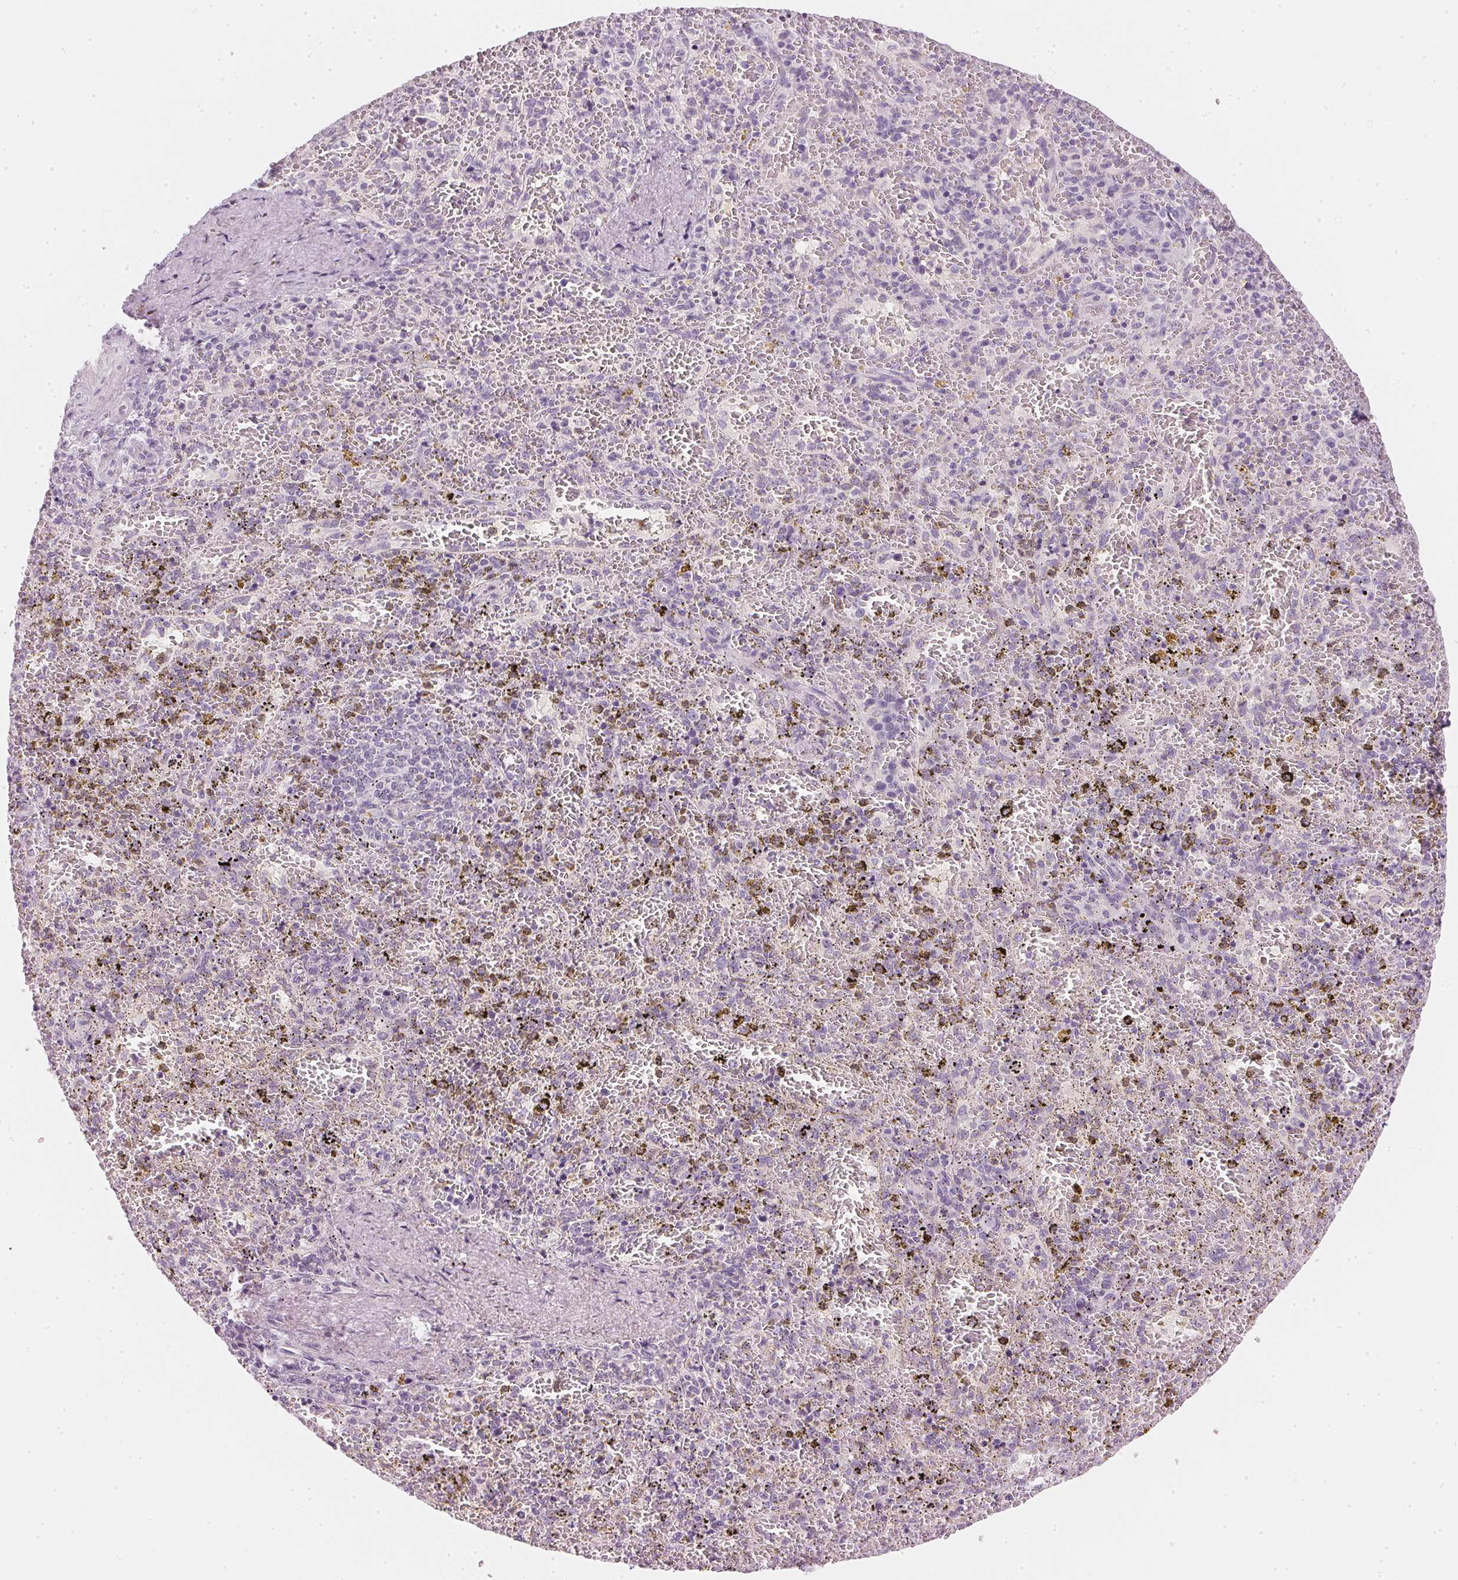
{"staining": {"intensity": "negative", "quantity": "none", "location": "none"}, "tissue": "spleen", "cell_type": "Cells in red pulp", "image_type": "normal", "snomed": [{"axis": "morphology", "description": "Normal tissue, NOS"}, {"axis": "topography", "description": "Spleen"}], "caption": "This image is of benign spleen stained with IHC to label a protein in brown with the nuclei are counter-stained blue. There is no expression in cells in red pulp.", "gene": "CHST4", "patient": {"sex": "female", "age": 50}}